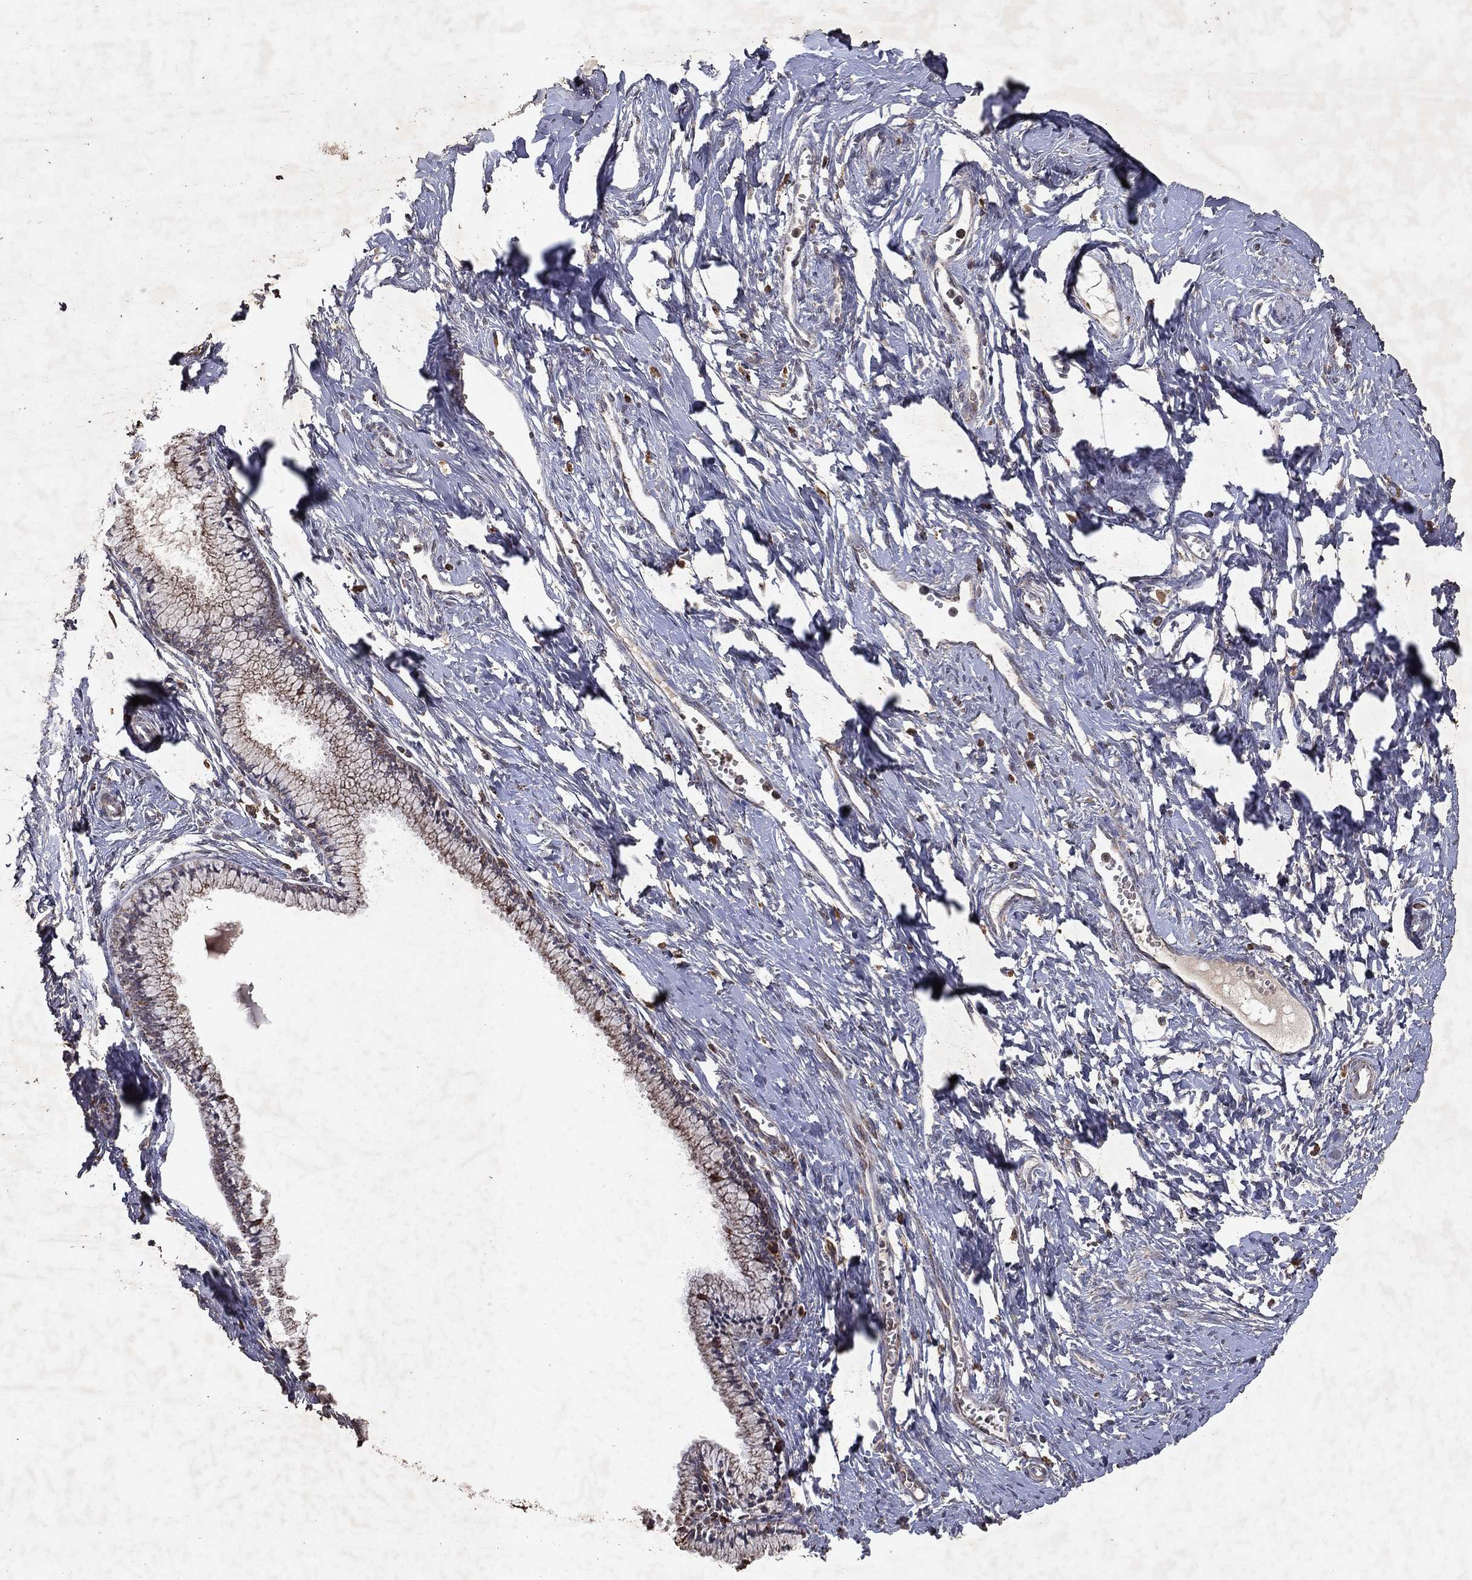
{"staining": {"intensity": "moderate", "quantity": "<25%", "location": "cytoplasmic/membranous"}, "tissue": "cervix", "cell_type": "Glandular cells", "image_type": "normal", "snomed": [{"axis": "morphology", "description": "Normal tissue, NOS"}, {"axis": "topography", "description": "Cervix"}], "caption": "Unremarkable cervix displays moderate cytoplasmic/membranous expression in approximately <25% of glandular cells The staining is performed using DAB brown chromogen to label protein expression. The nuclei are counter-stained blue using hematoxylin..", "gene": "PYROXD2", "patient": {"sex": "female", "age": 40}}